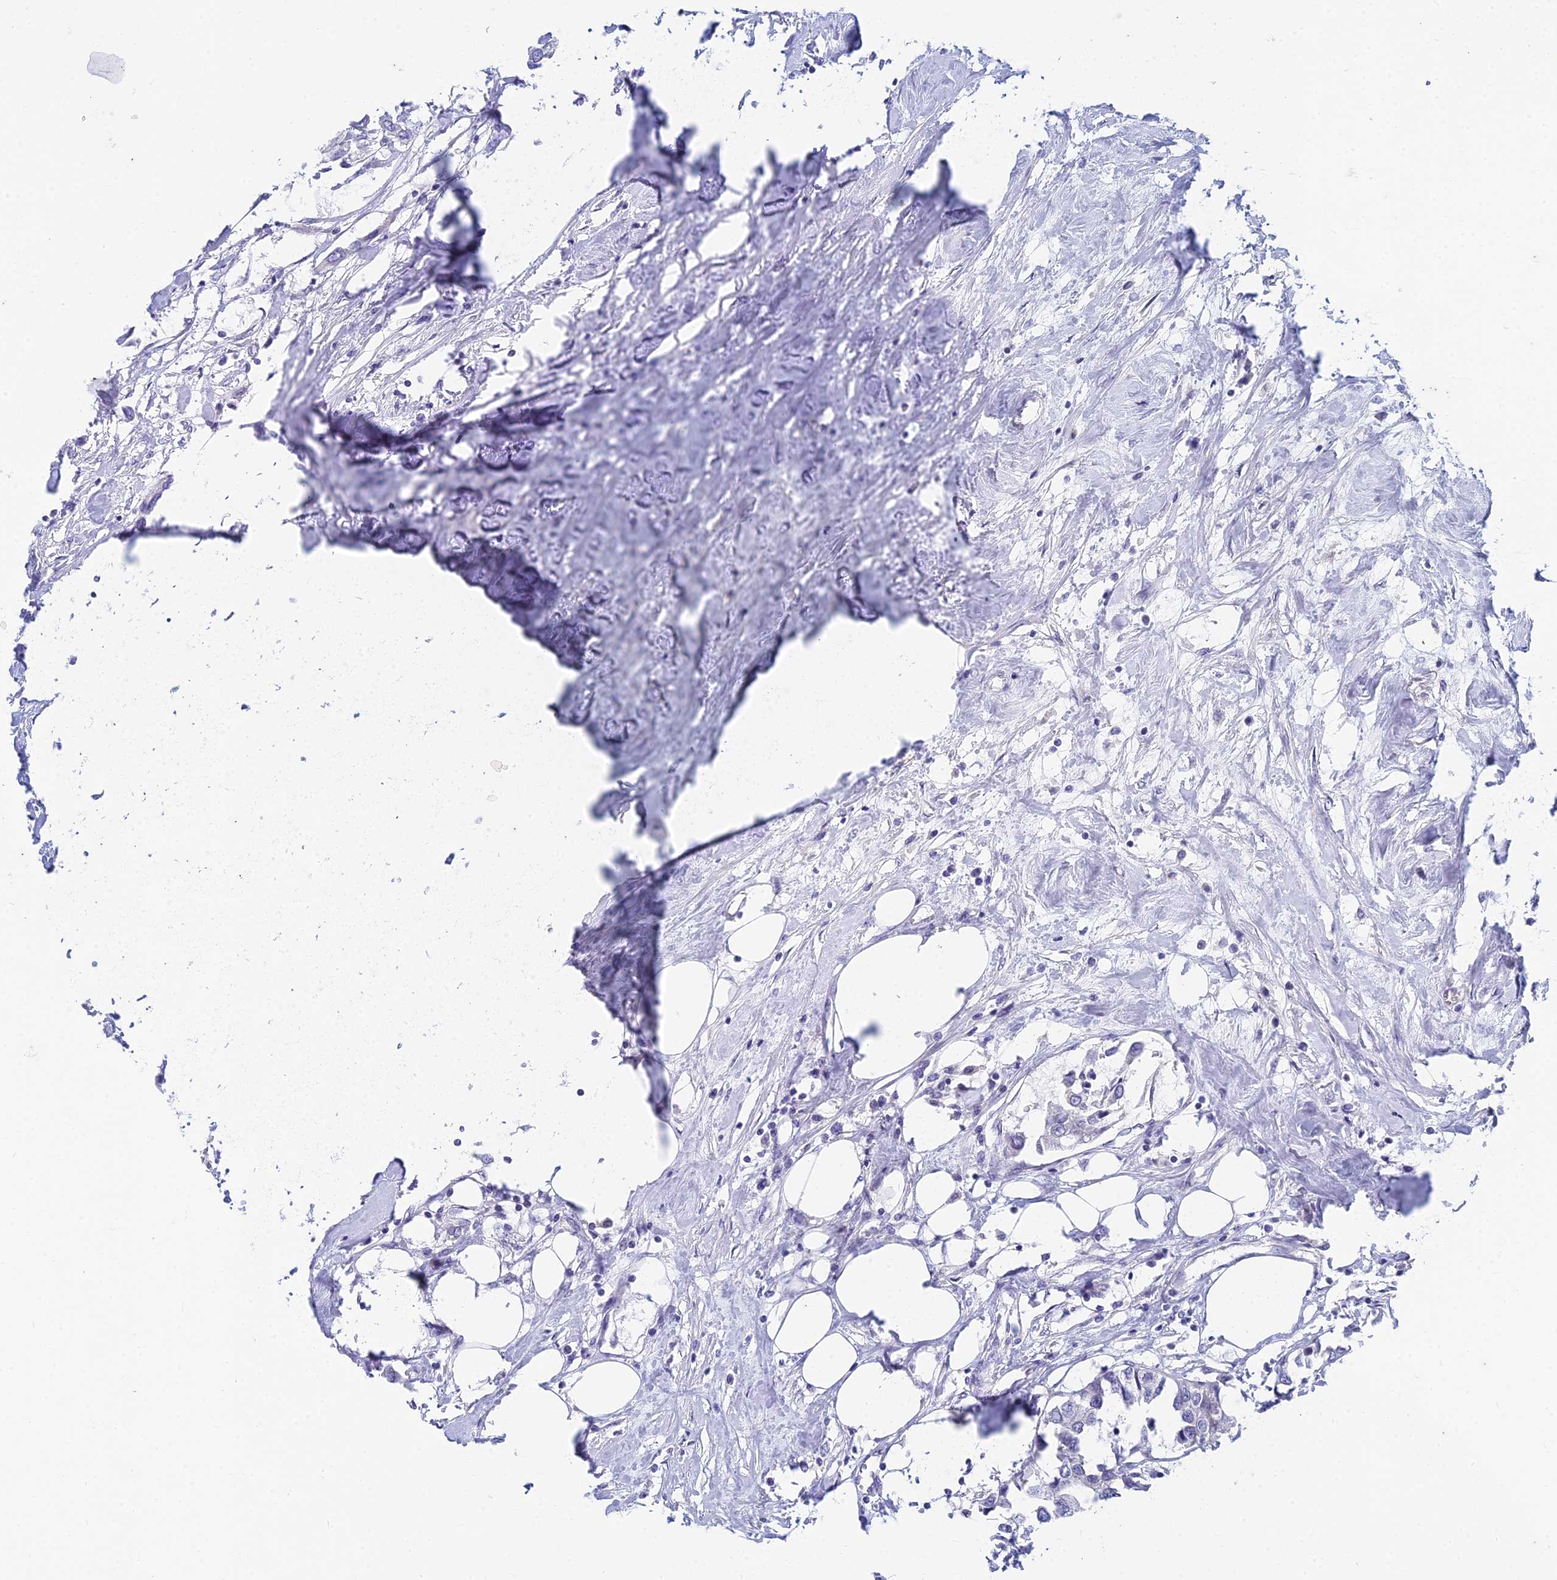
{"staining": {"intensity": "negative", "quantity": "none", "location": "none"}, "tissue": "urothelial cancer", "cell_type": "Tumor cells", "image_type": "cancer", "snomed": [{"axis": "morphology", "description": "Urothelial carcinoma, High grade"}, {"axis": "topography", "description": "Urinary bladder"}], "caption": "Tumor cells are negative for brown protein staining in urothelial cancer. (DAB (3,3'-diaminobenzidine) immunohistochemistry, high magnification).", "gene": "EEF2KMT", "patient": {"sex": "male", "age": 64}}